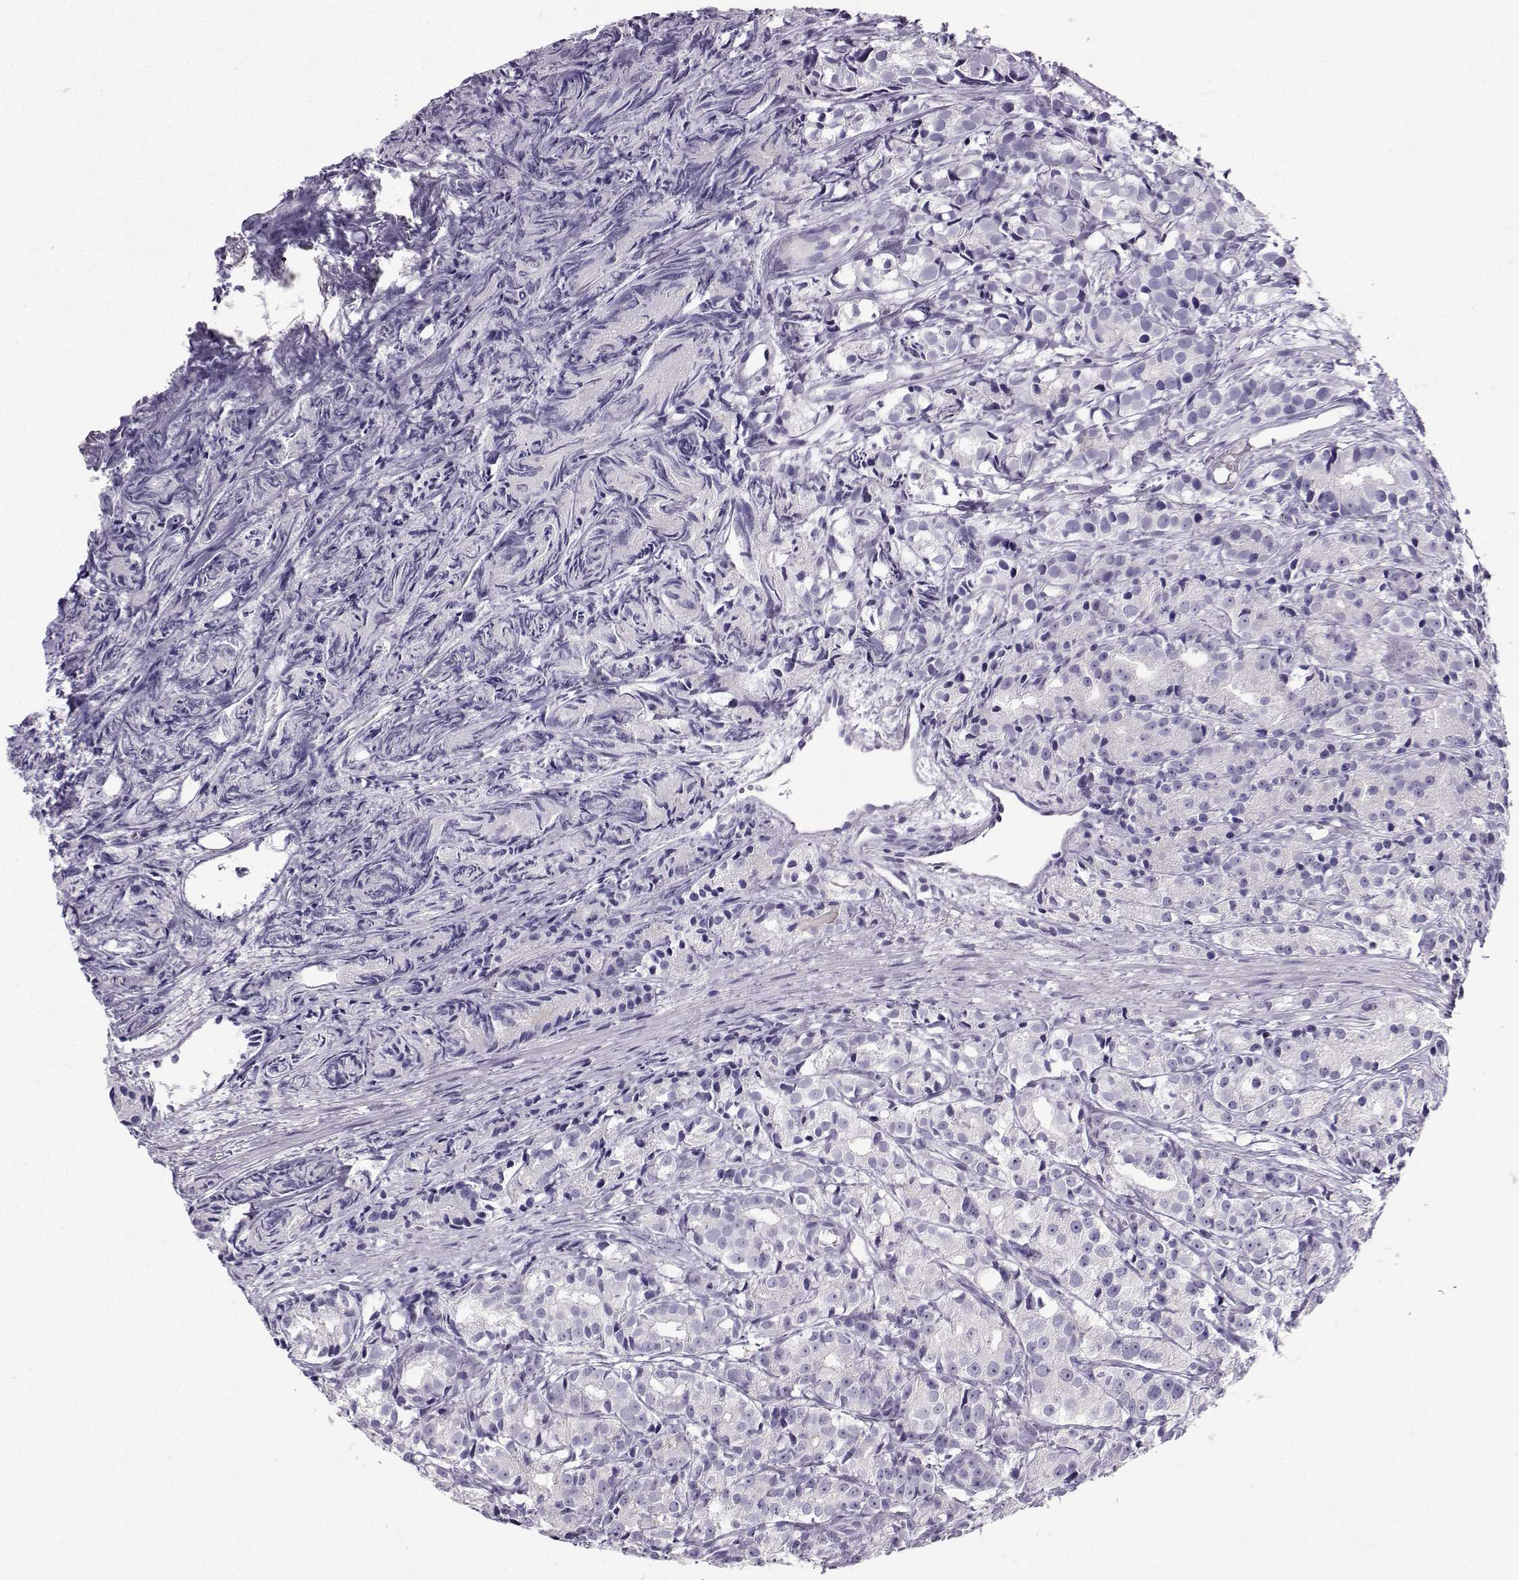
{"staining": {"intensity": "negative", "quantity": "none", "location": "none"}, "tissue": "prostate cancer", "cell_type": "Tumor cells", "image_type": "cancer", "snomed": [{"axis": "morphology", "description": "Adenocarcinoma, Medium grade"}, {"axis": "topography", "description": "Prostate"}], "caption": "Immunohistochemistry histopathology image of human prostate cancer (medium-grade adenocarcinoma) stained for a protein (brown), which demonstrates no positivity in tumor cells.", "gene": "ZBTB8B", "patient": {"sex": "male", "age": 74}}